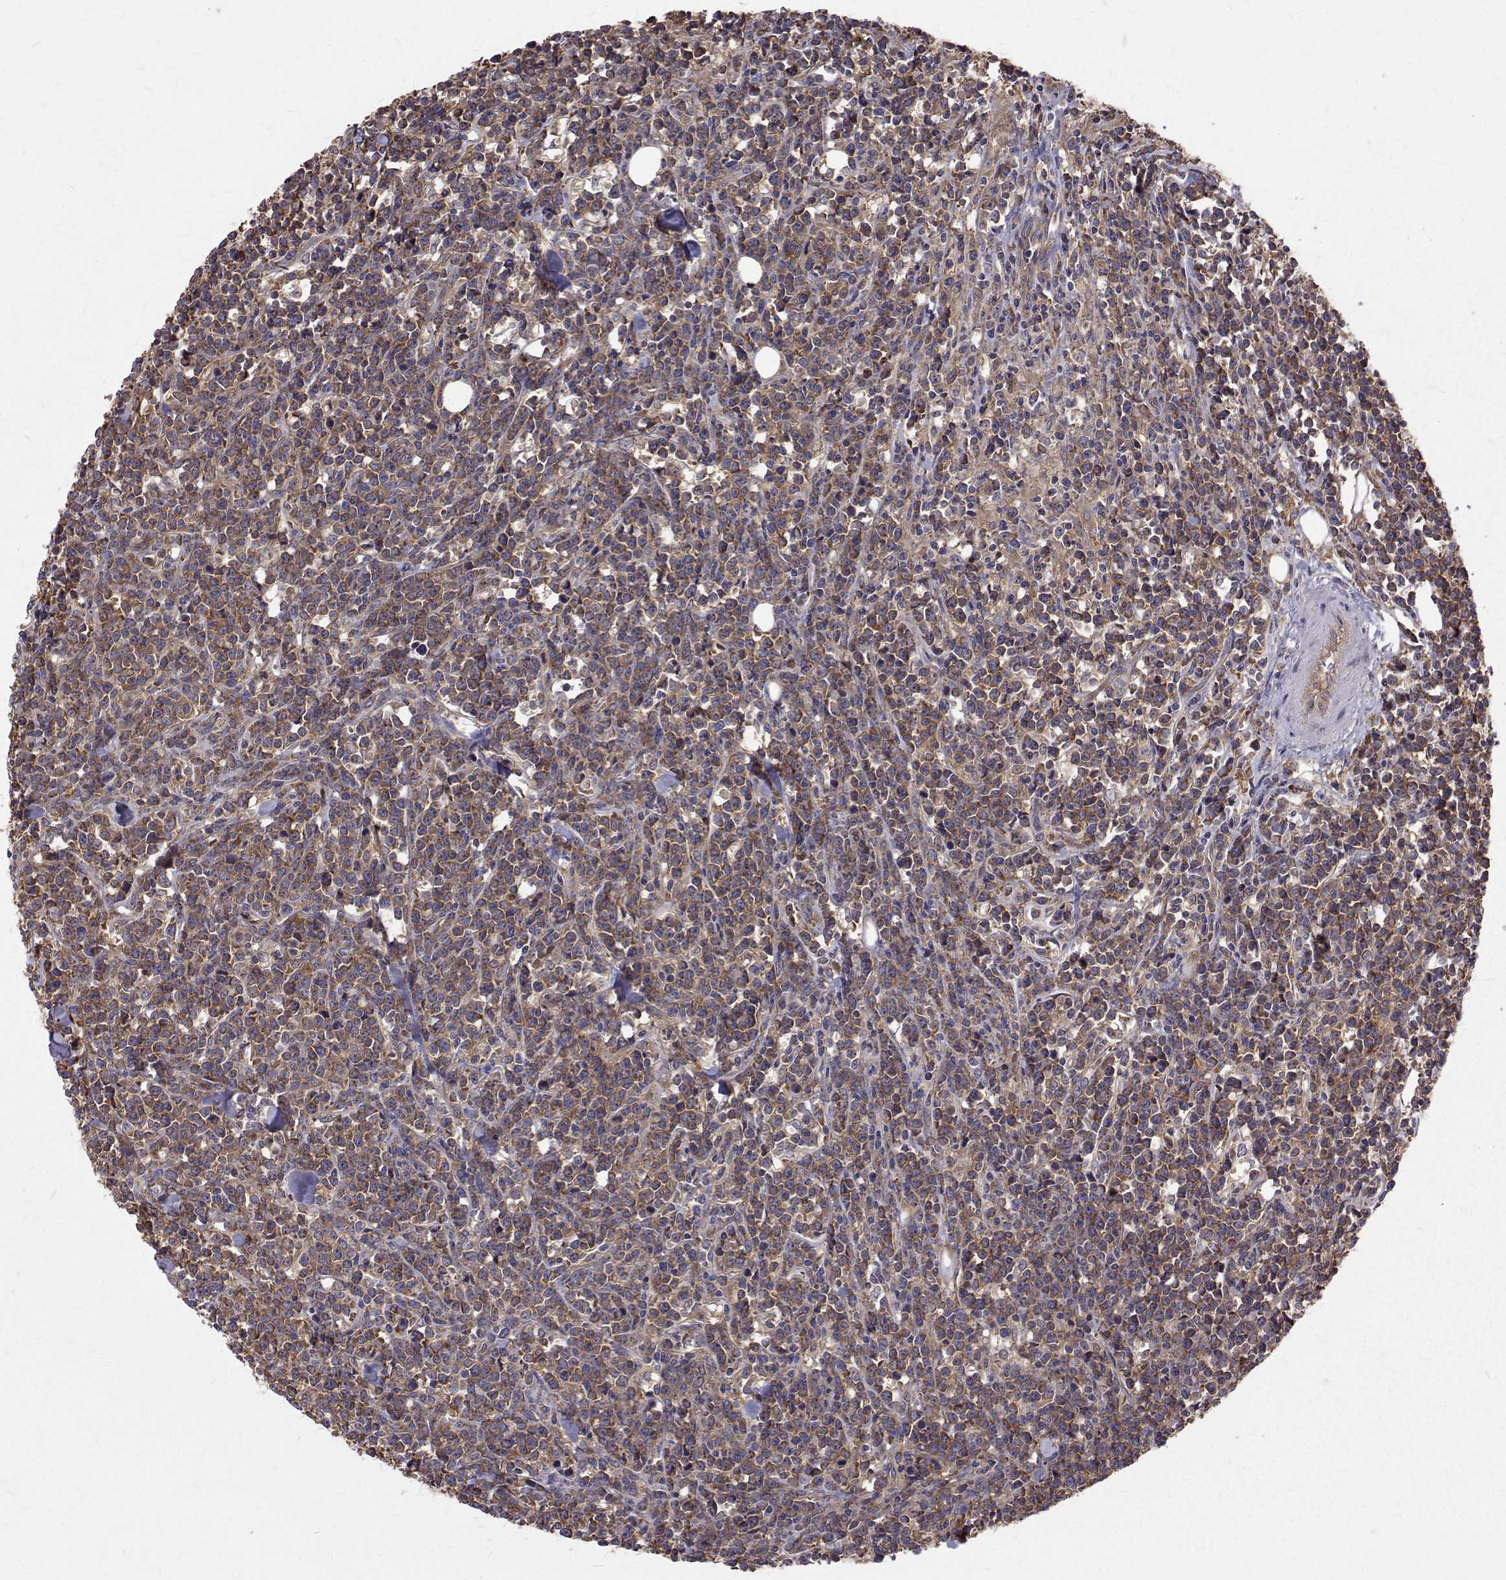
{"staining": {"intensity": "moderate", "quantity": ">75%", "location": "cytoplasmic/membranous"}, "tissue": "lymphoma", "cell_type": "Tumor cells", "image_type": "cancer", "snomed": [{"axis": "morphology", "description": "Malignant lymphoma, non-Hodgkin's type, High grade"}, {"axis": "topography", "description": "Small intestine"}], "caption": "About >75% of tumor cells in human lymphoma exhibit moderate cytoplasmic/membranous protein staining as visualized by brown immunohistochemical staining.", "gene": "FARSB", "patient": {"sex": "female", "age": 56}}